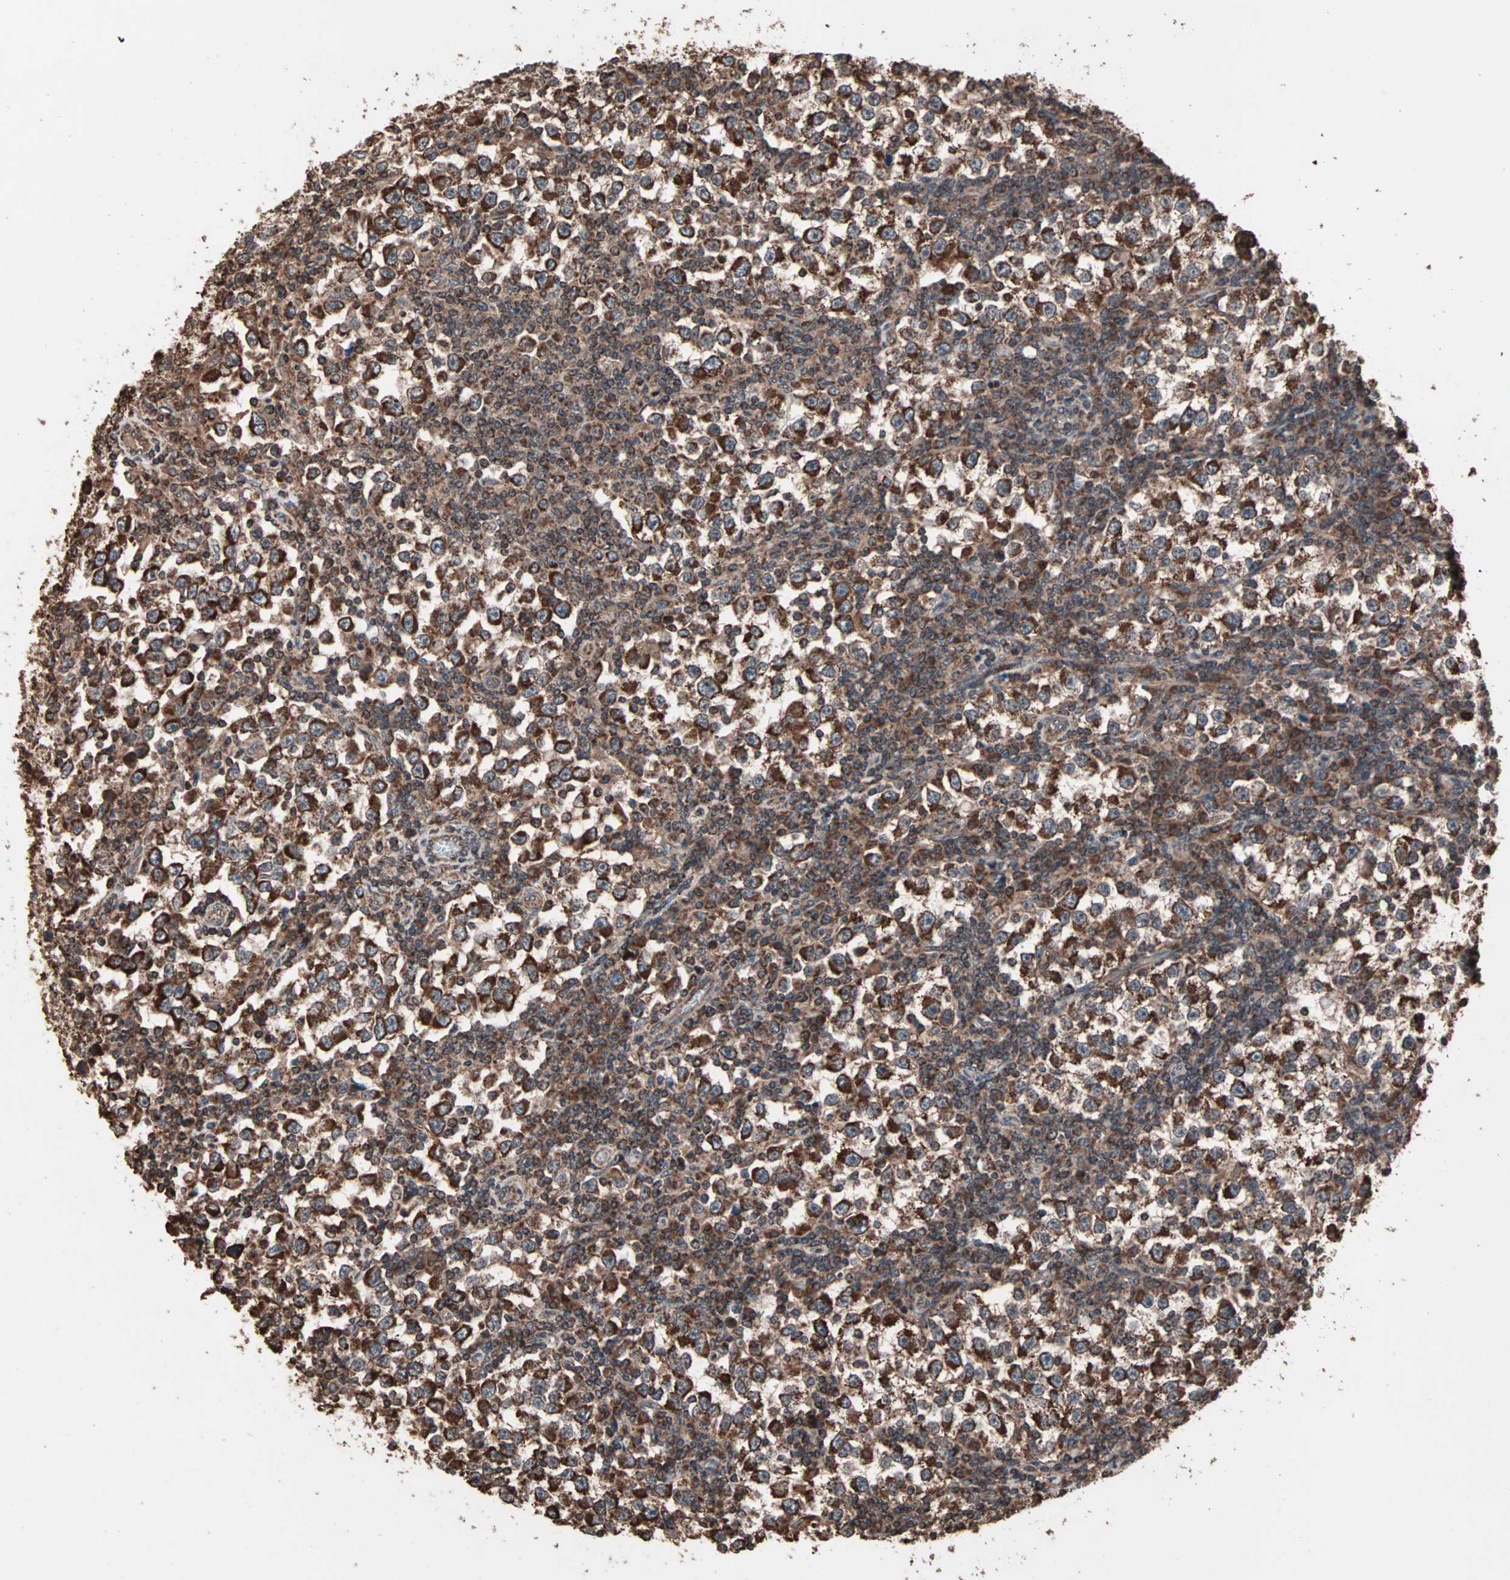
{"staining": {"intensity": "strong", "quantity": ">75%", "location": "cytoplasmic/membranous"}, "tissue": "testis cancer", "cell_type": "Tumor cells", "image_type": "cancer", "snomed": [{"axis": "morphology", "description": "Seminoma, NOS"}, {"axis": "topography", "description": "Testis"}], "caption": "Human testis cancer (seminoma) stained with a brown dye shows strong cytoplasmic/membranous positive expression in approximately >75% of tumor cells.", "gene": "MRPL2", "patient": {"sex": "male", "age": 65}}